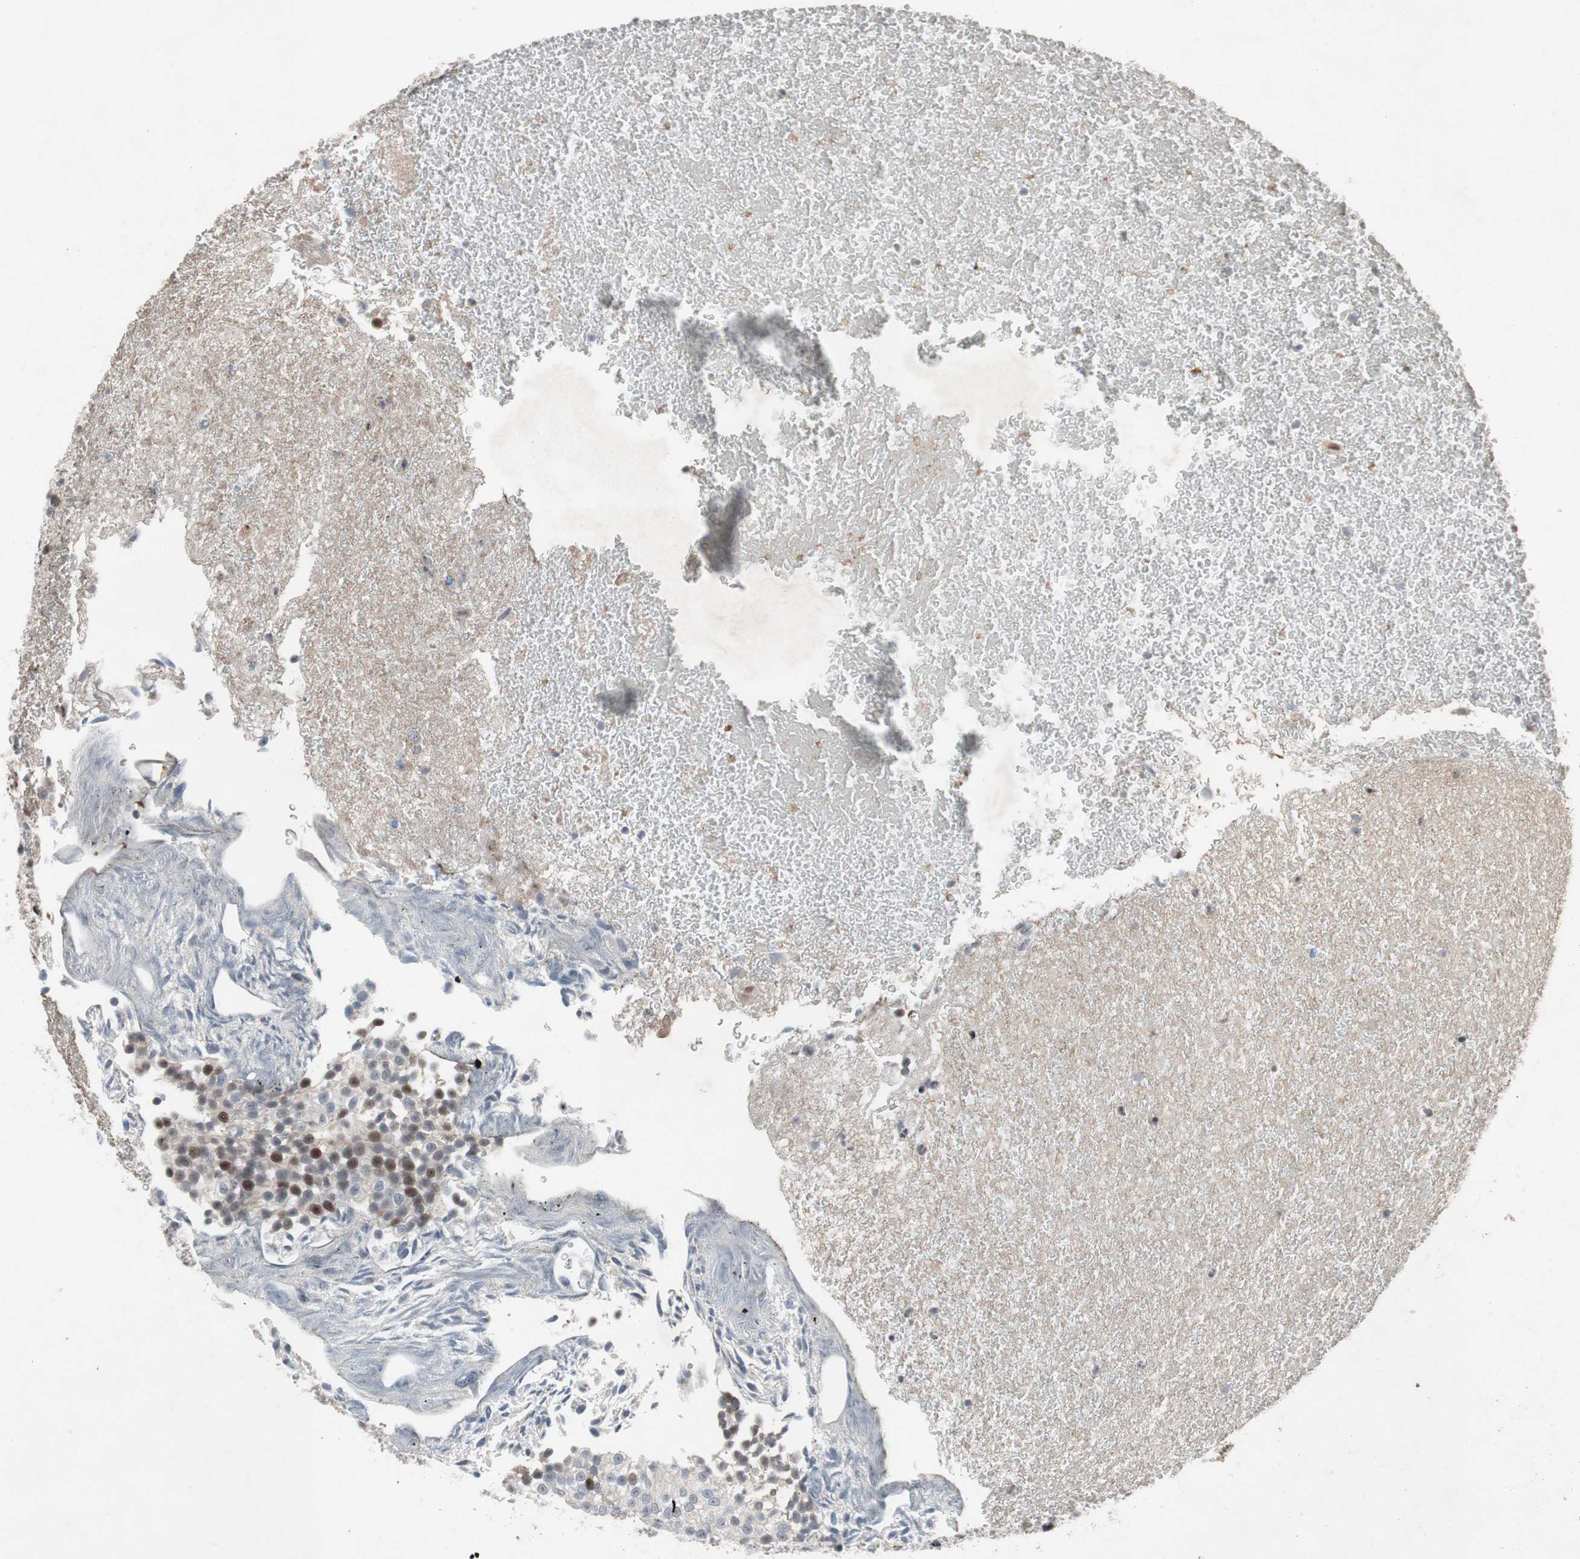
{"staining": {"intensity": "moderate", "quantity": "25%-75%", "location": "nuclear"}, "tissue": "urothelial cancer", "cell_type": "Tumor cells", "image_type": "cancer", "snomed": [{"axis": "morphology", "description": "Urothelial carcinoma, Low grade"}, {"axis": "topography", "description": "Urinary bladder"}], "caption": "A brown stain labels moderate nuclear staining of a protein in human urothelial cancer tumor cells.", "gene": "SOX7", "patient": {"sex": "male", "age": 78}}